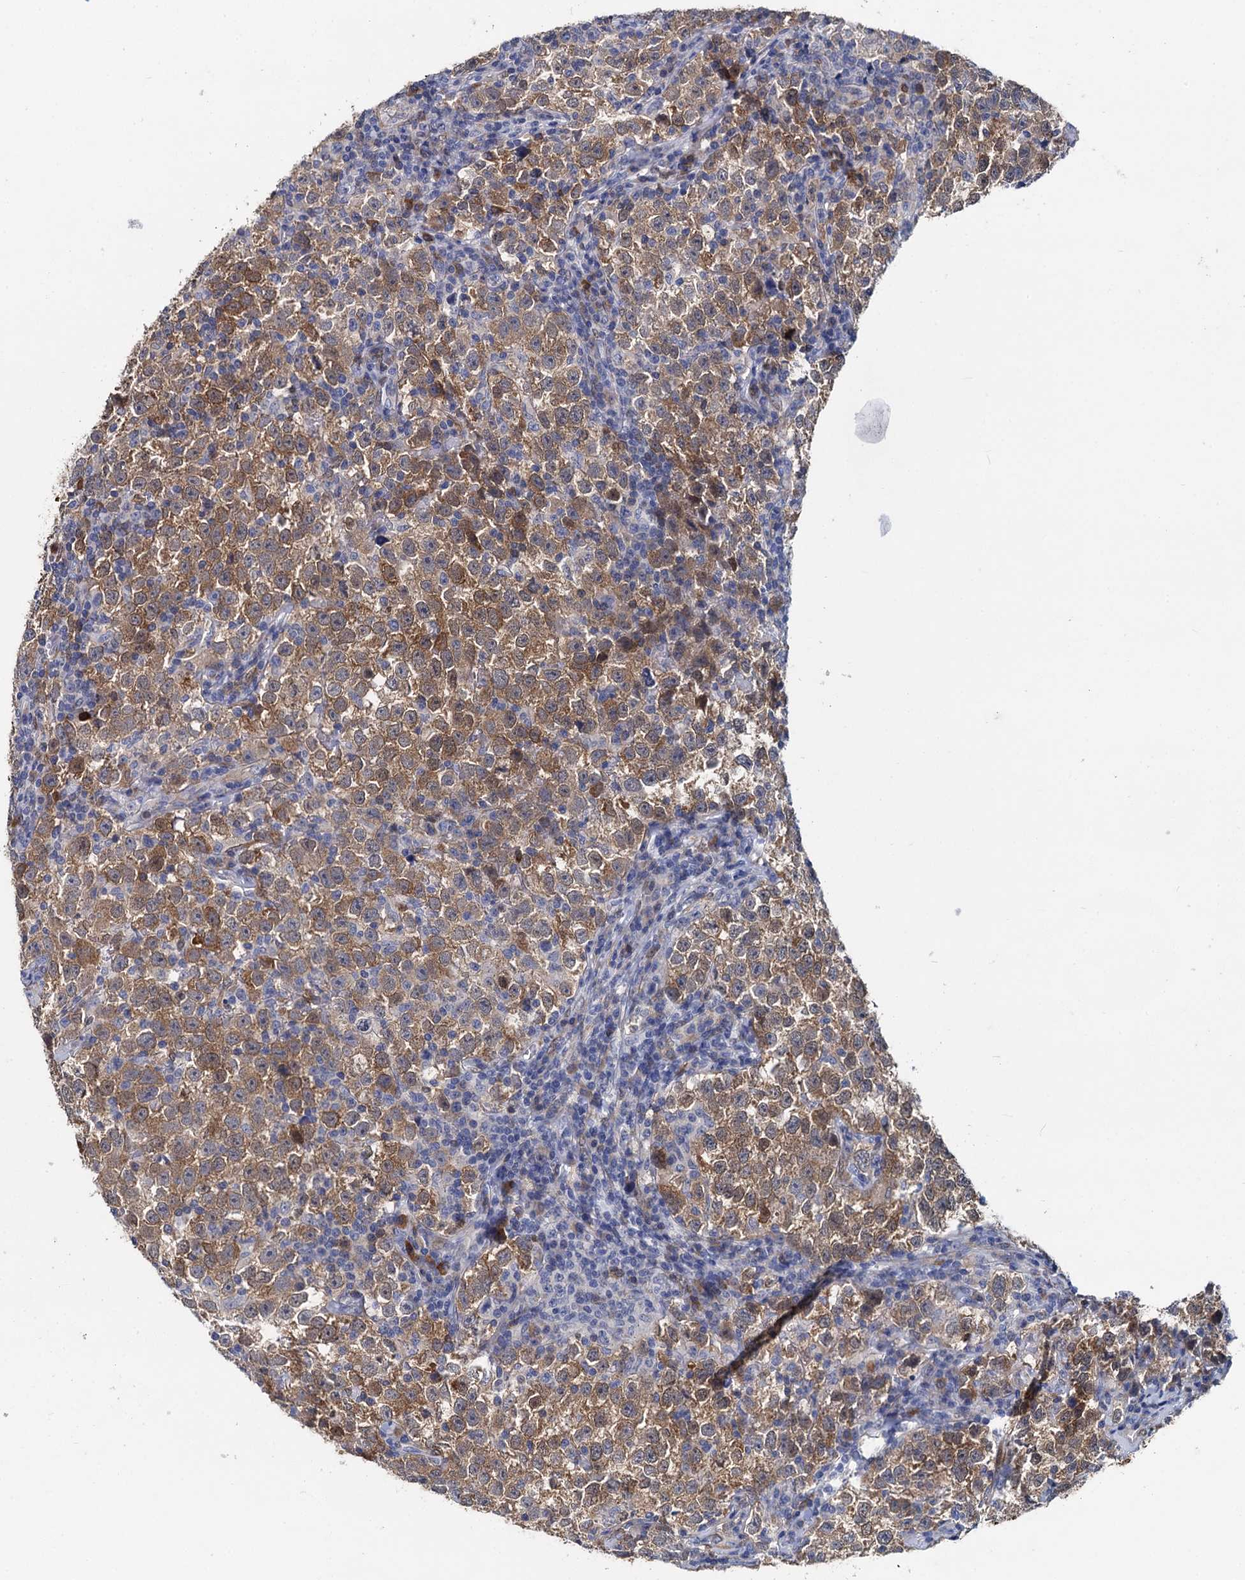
{"staining": {"intensity": "moderate", "quantity": ">75%", "location": "cytoplasmic/membranous"}, "tissue": "testis cancer", "cell_type": "Tumor cells", "image_type": "cancer", "snomed": [{"axis": "morphology", "description": "Normal tissue, NOS"}, {"axis": "morphology", "description": "Seminoma, NOS"}, {"axis": "topography", "description": "Testis"}], "caption": "The photomicrograph demonstrates immunohistochemical staining of testis cancer (seminoma). There is moderate cytoplasmic/membranous positivity is seen in approximately >75% of tumor cells. Using DAB (3,3'-diaminobenzidine) (brown) and hematoxylin (blue) stains, captured at high magnification using brightfield microscopy.", "gene": "GSTM3", "patient": {"sex": "male", "age": 43}}